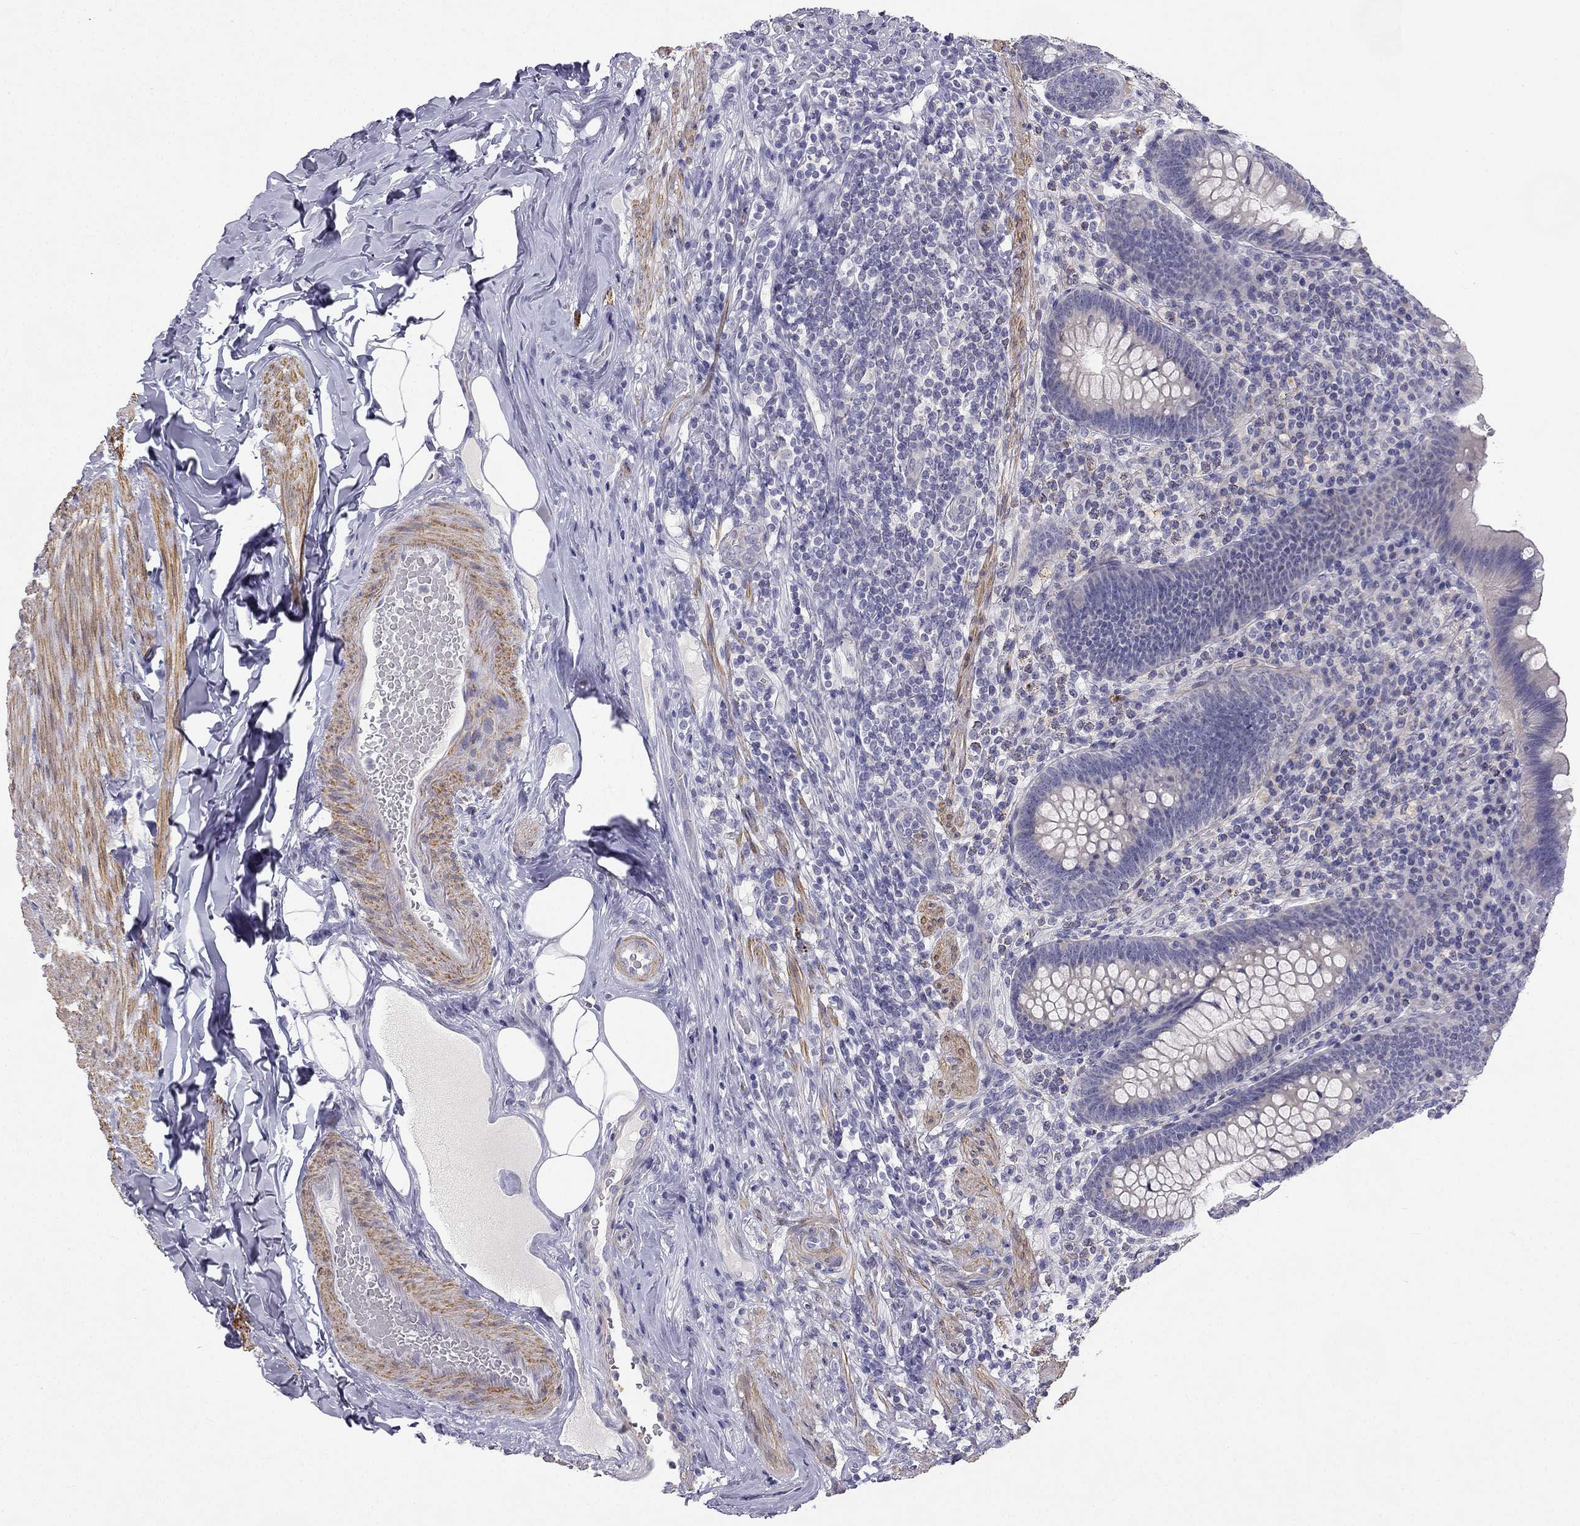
{"staining": {"intensity": "negative", "quantity": "none", "location": "none"}, "tissue": "appendix", "cell_type": "Glandular cells", "image_type": "normal", "snomed": [{"axis": "morphology", "description": "Normal tissue, NOS"}, {"axis": "topography", "description": "Appendix"}], "caption": "Photomicrograph shows no protein expression in glandular cells of normal appendix. The staining is performed using DAB (3,3'-diaminobenzidine) brown chromogen with nuclei counter-stained in using hematoxylin.", "gene": "C16orf89", "patient": {"sex": "male", "age": 47}}